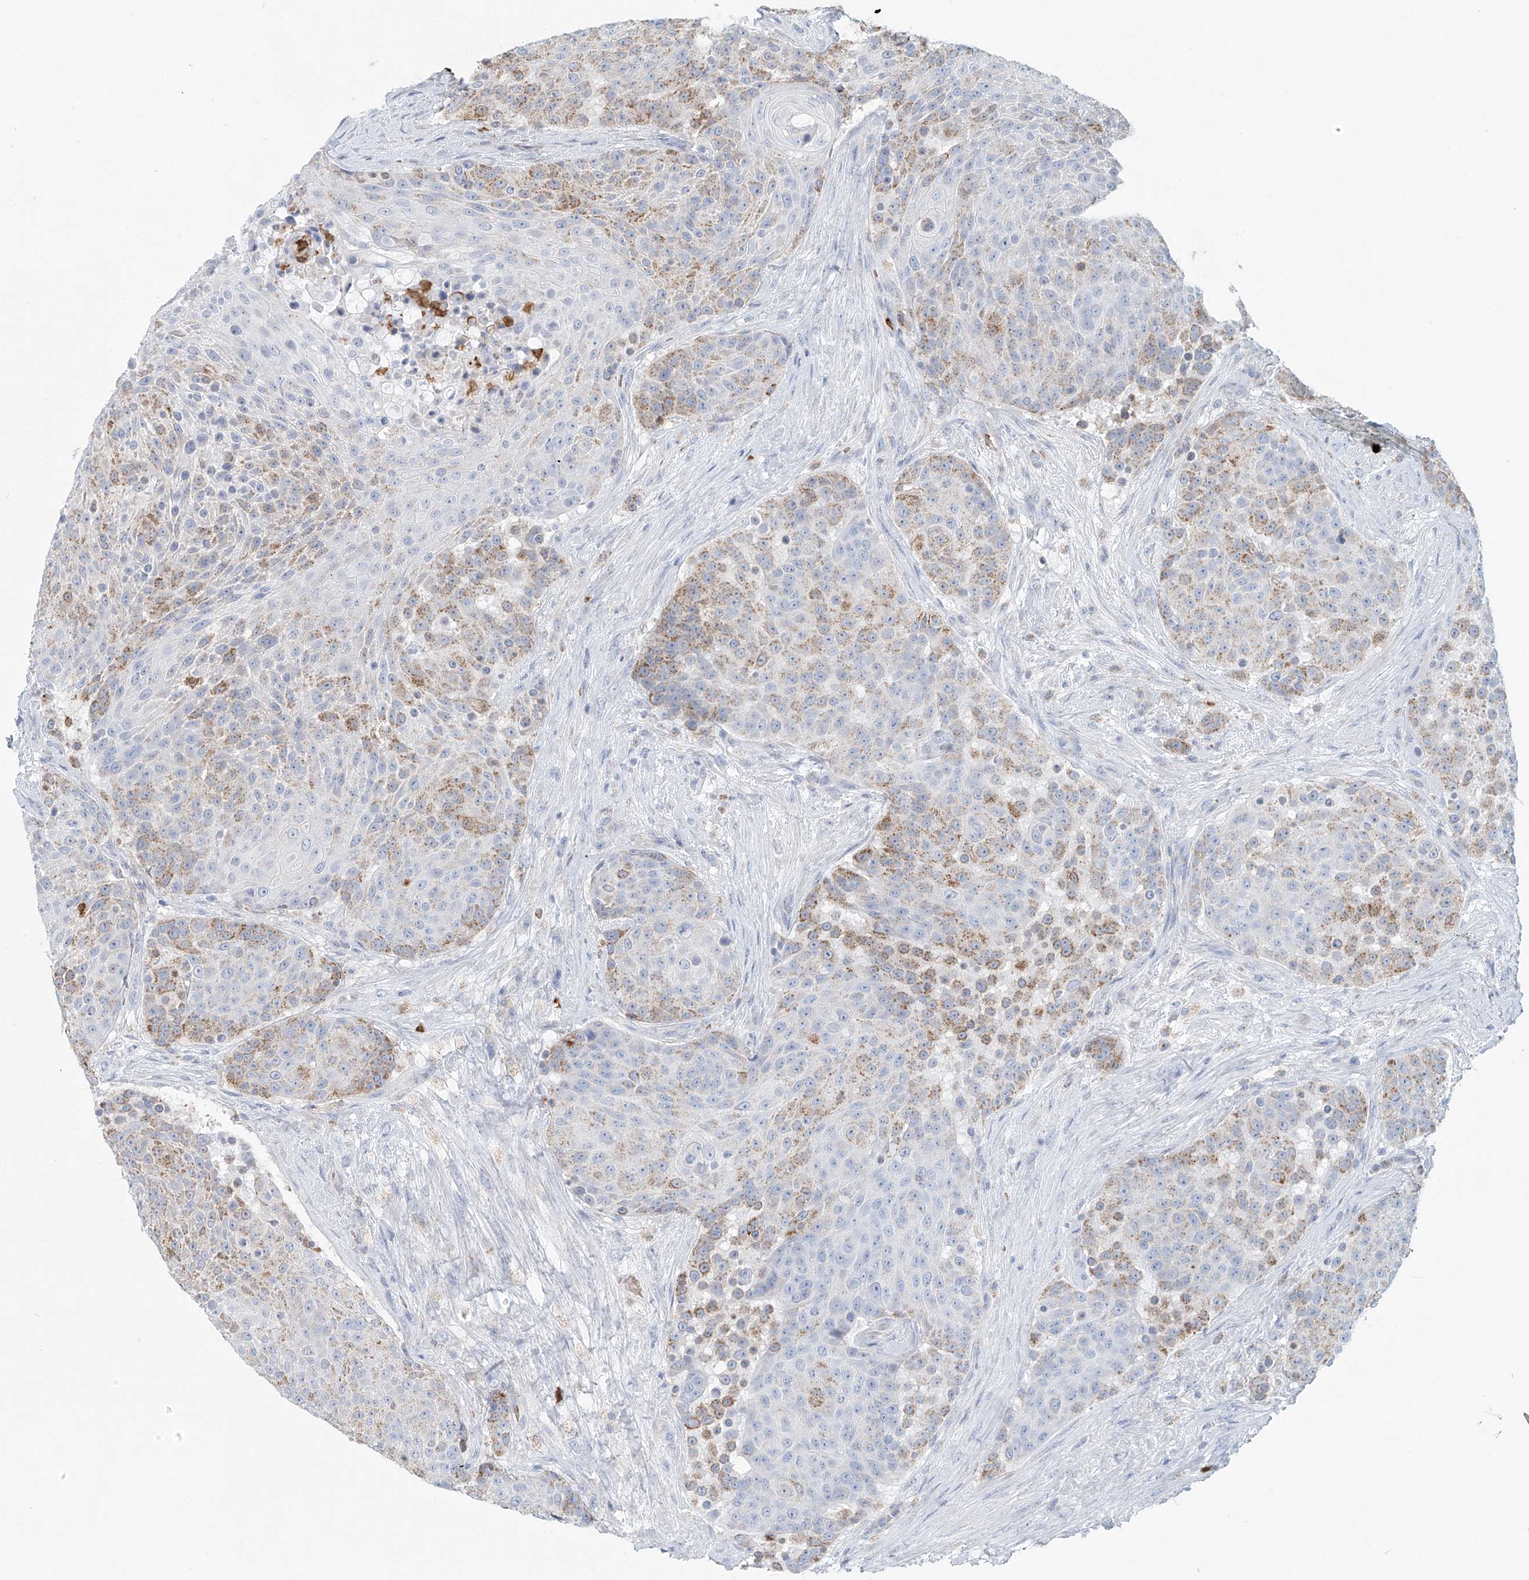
{"staining": {"intensity": "moderate", "quantity": "25%-75%", "location": "cytoplasmic/membranous"}, "tissue": "urothelial cancer", "cell_type": "Tumor cells", "image_type": "cancer", "snomed": [{"axis": "morphology", "description": "Urothelial carcinoma, High grade"}, {"axis": "topography", "description": "Urinary bladder"}], "caption": "Tumor cells display medium levels of moderate cytoplasmic/membranous positivity in approximately 25%-75% of cells in urothelial carcinoma (high-grade).", "gene": "PTPRA", "patient": {"sex": "female", "age": 63}}